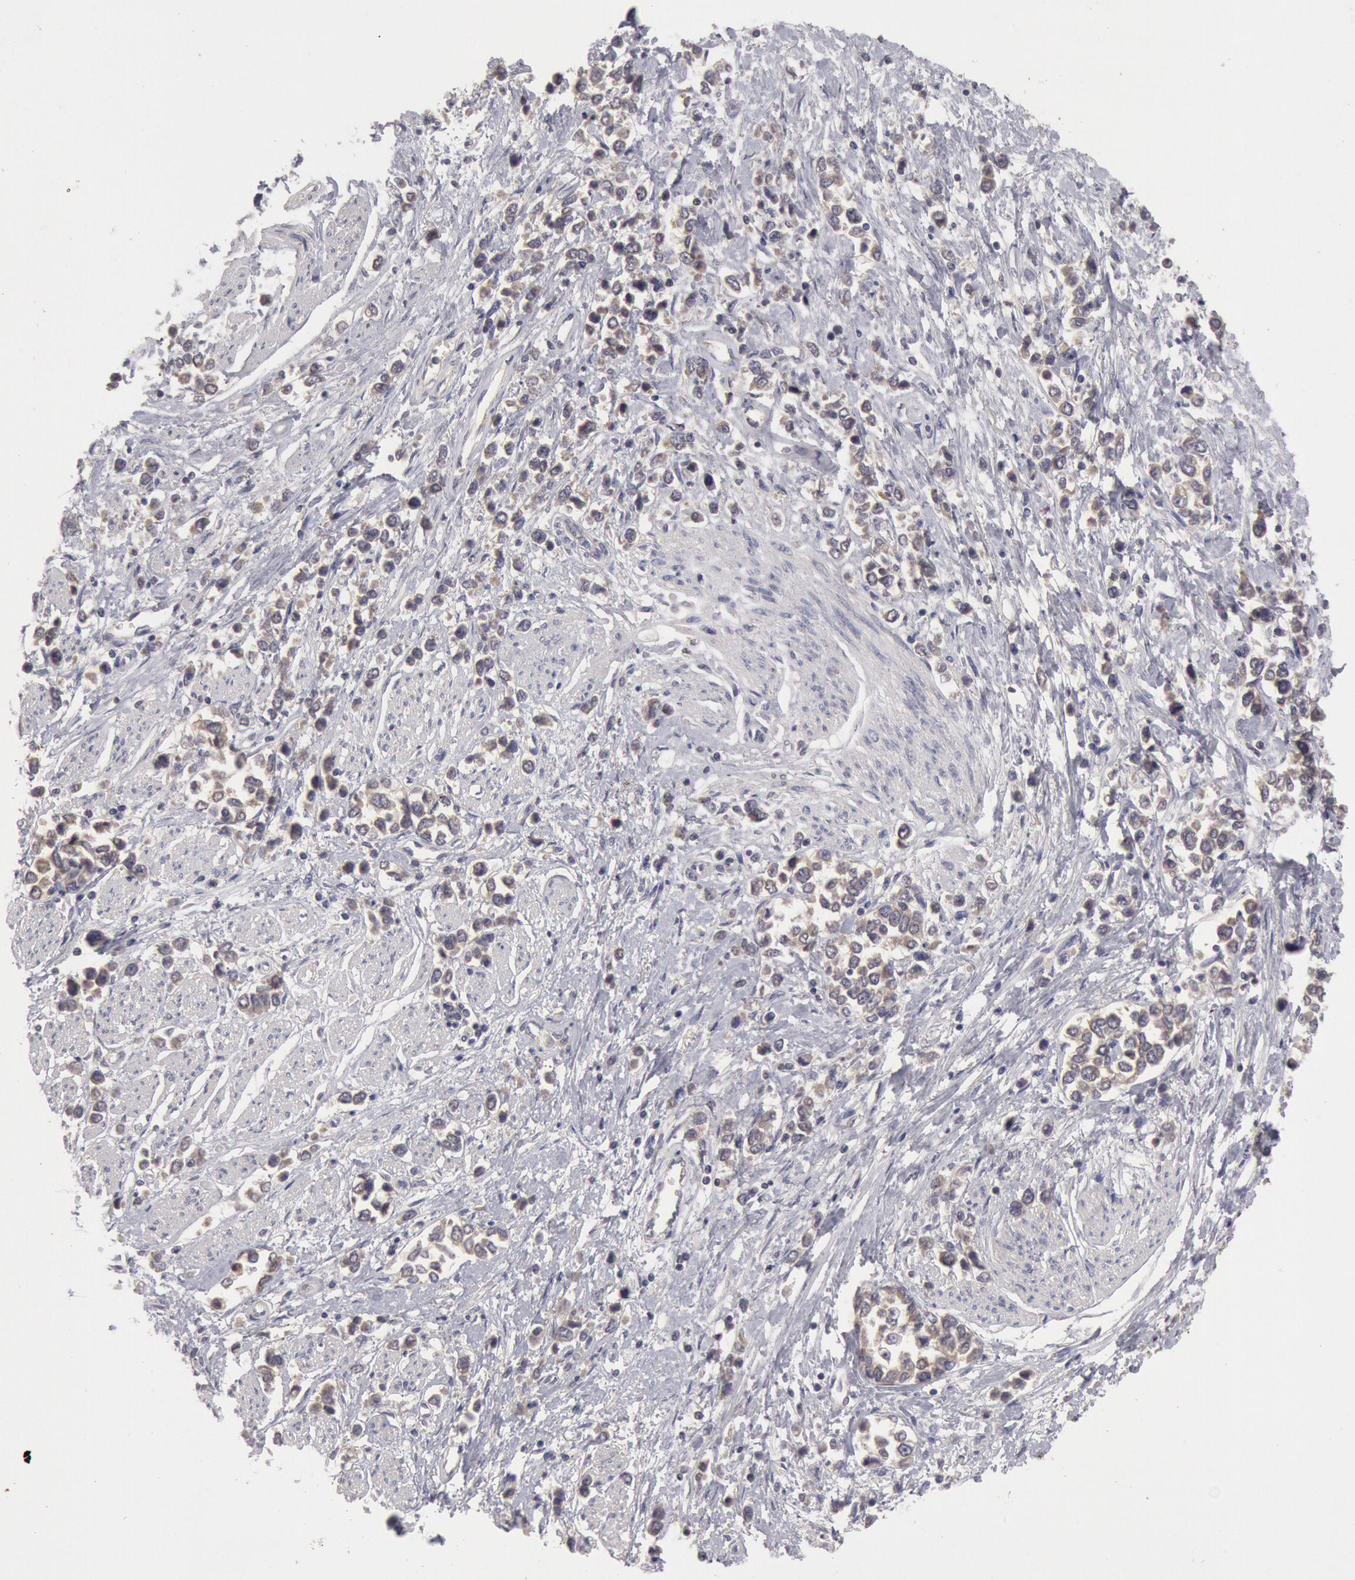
{"staining": {"intensity": "weak", "quantity": "25%-75%", "location": "cytoplasmic/membranous"}, "tissue": "stomach cancer", "cell_type": "Tumor cells", "image_type": "cancer", "snomed": [{"axis": "morphology", "description": "Adenocarcinoma, NOS"}, {"axis": "topography", "description": "Stomach, upper"}], "caption": "Immunohistochemistry (DAB) staining of adenocarcinoma (stomach) displays weak cytoplasmic/membranous protein expression in about 25%-75% of tumor cells. (DAB = brown stain, brightfield microscopy at high magnification).", "gene": "ZFP36L1", "patient": {"sex": "male", "age": 76}}